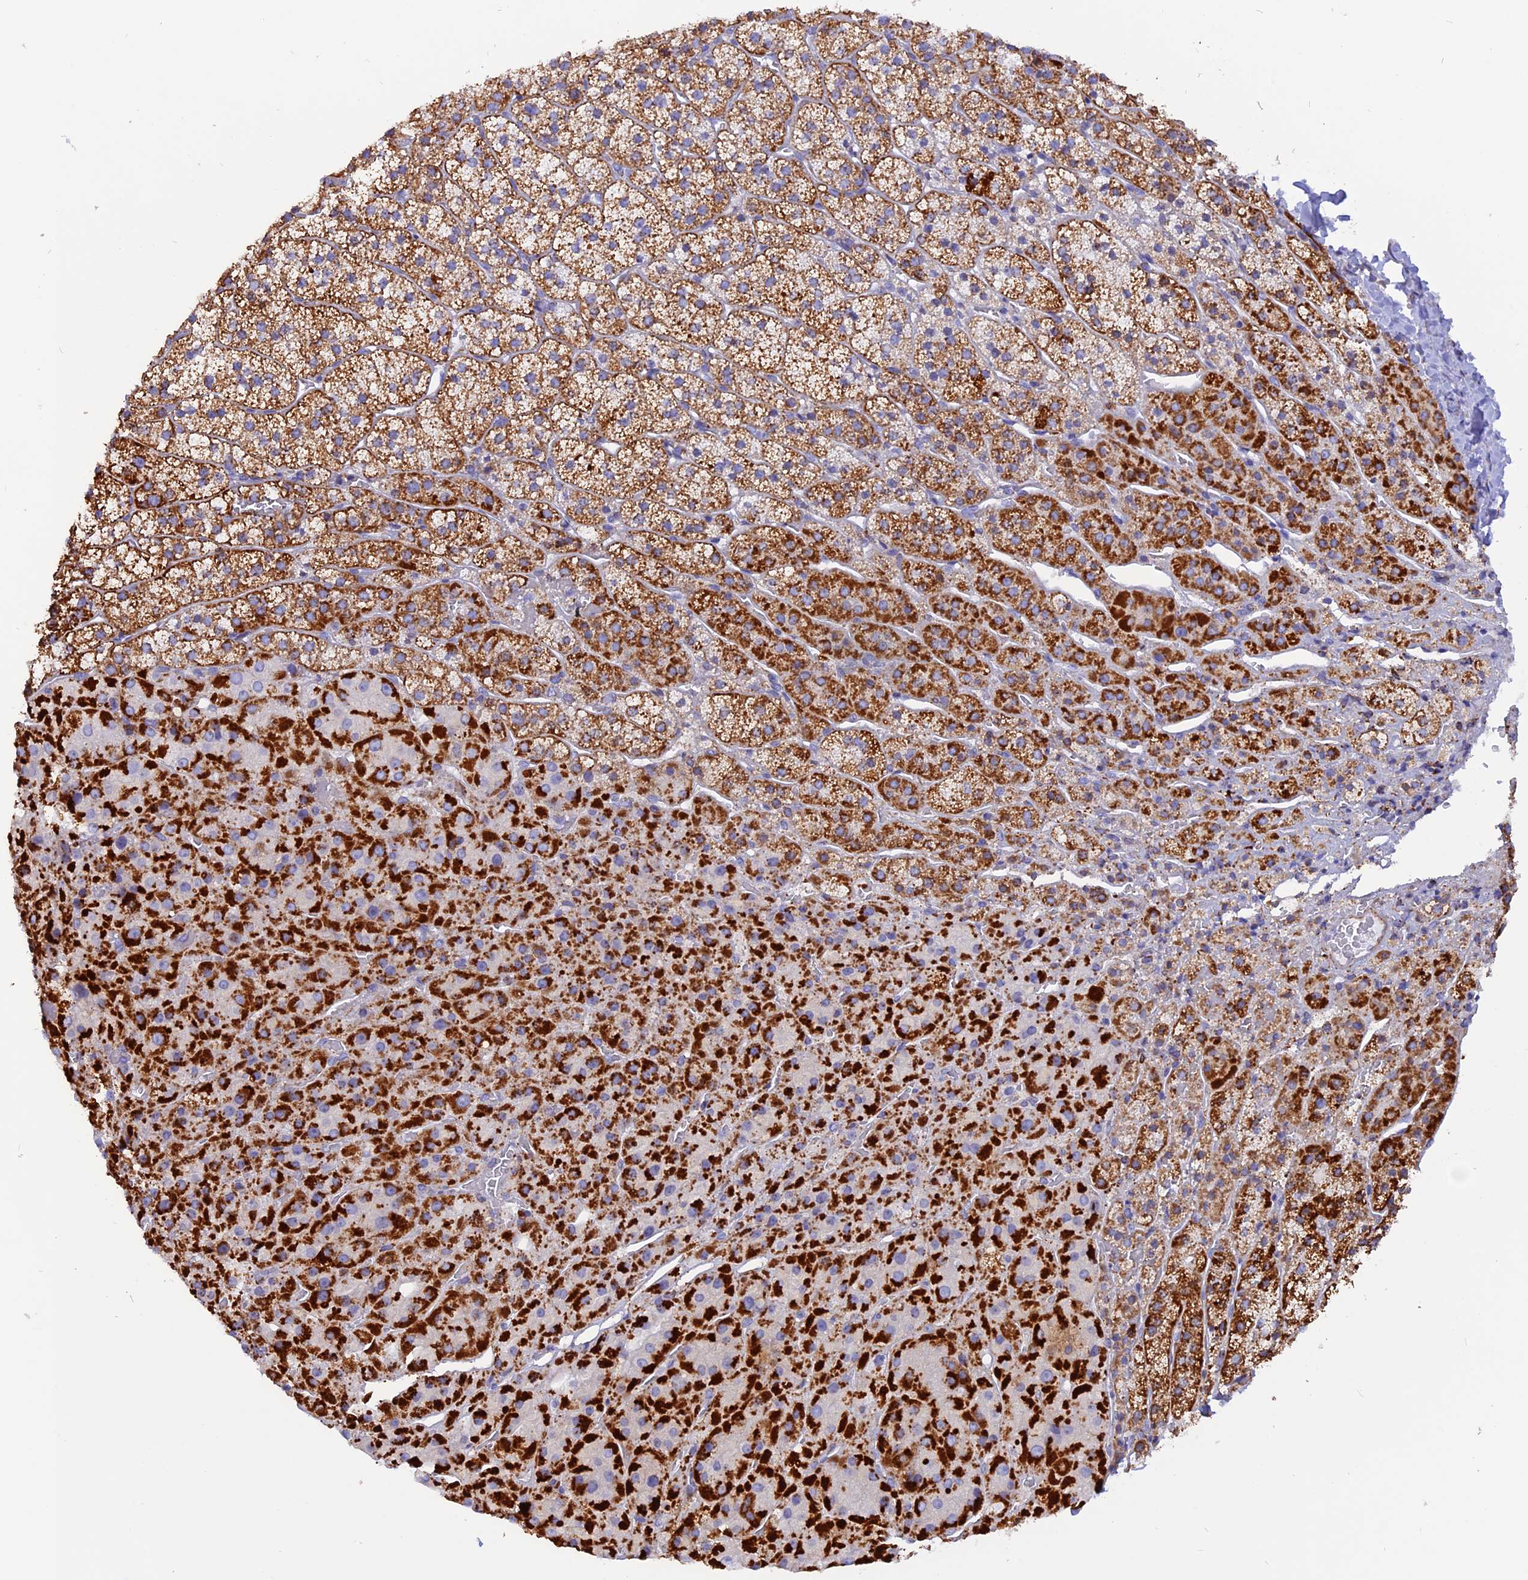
{"staining": {"intensity": "strong", "quantity": ">75%", "location": "cytoplasmic/membranous"}, "tissue": "adrenal gland", "cell_type": "Glandular cells", "image_type": "normal", "snomed": [{"axis": "morphology", "description": "Normal tissue, NOS"}, {"axis": "topography", "description": "Adrenal gland"}], "caption": "Protein analysis of unremarkable adrenal gland reveals strong cytoplasmic/membranous positivity in about >75% of glandular cells.", "gene": "GCDH", "patient": {"sex": "female", "age": 44}}